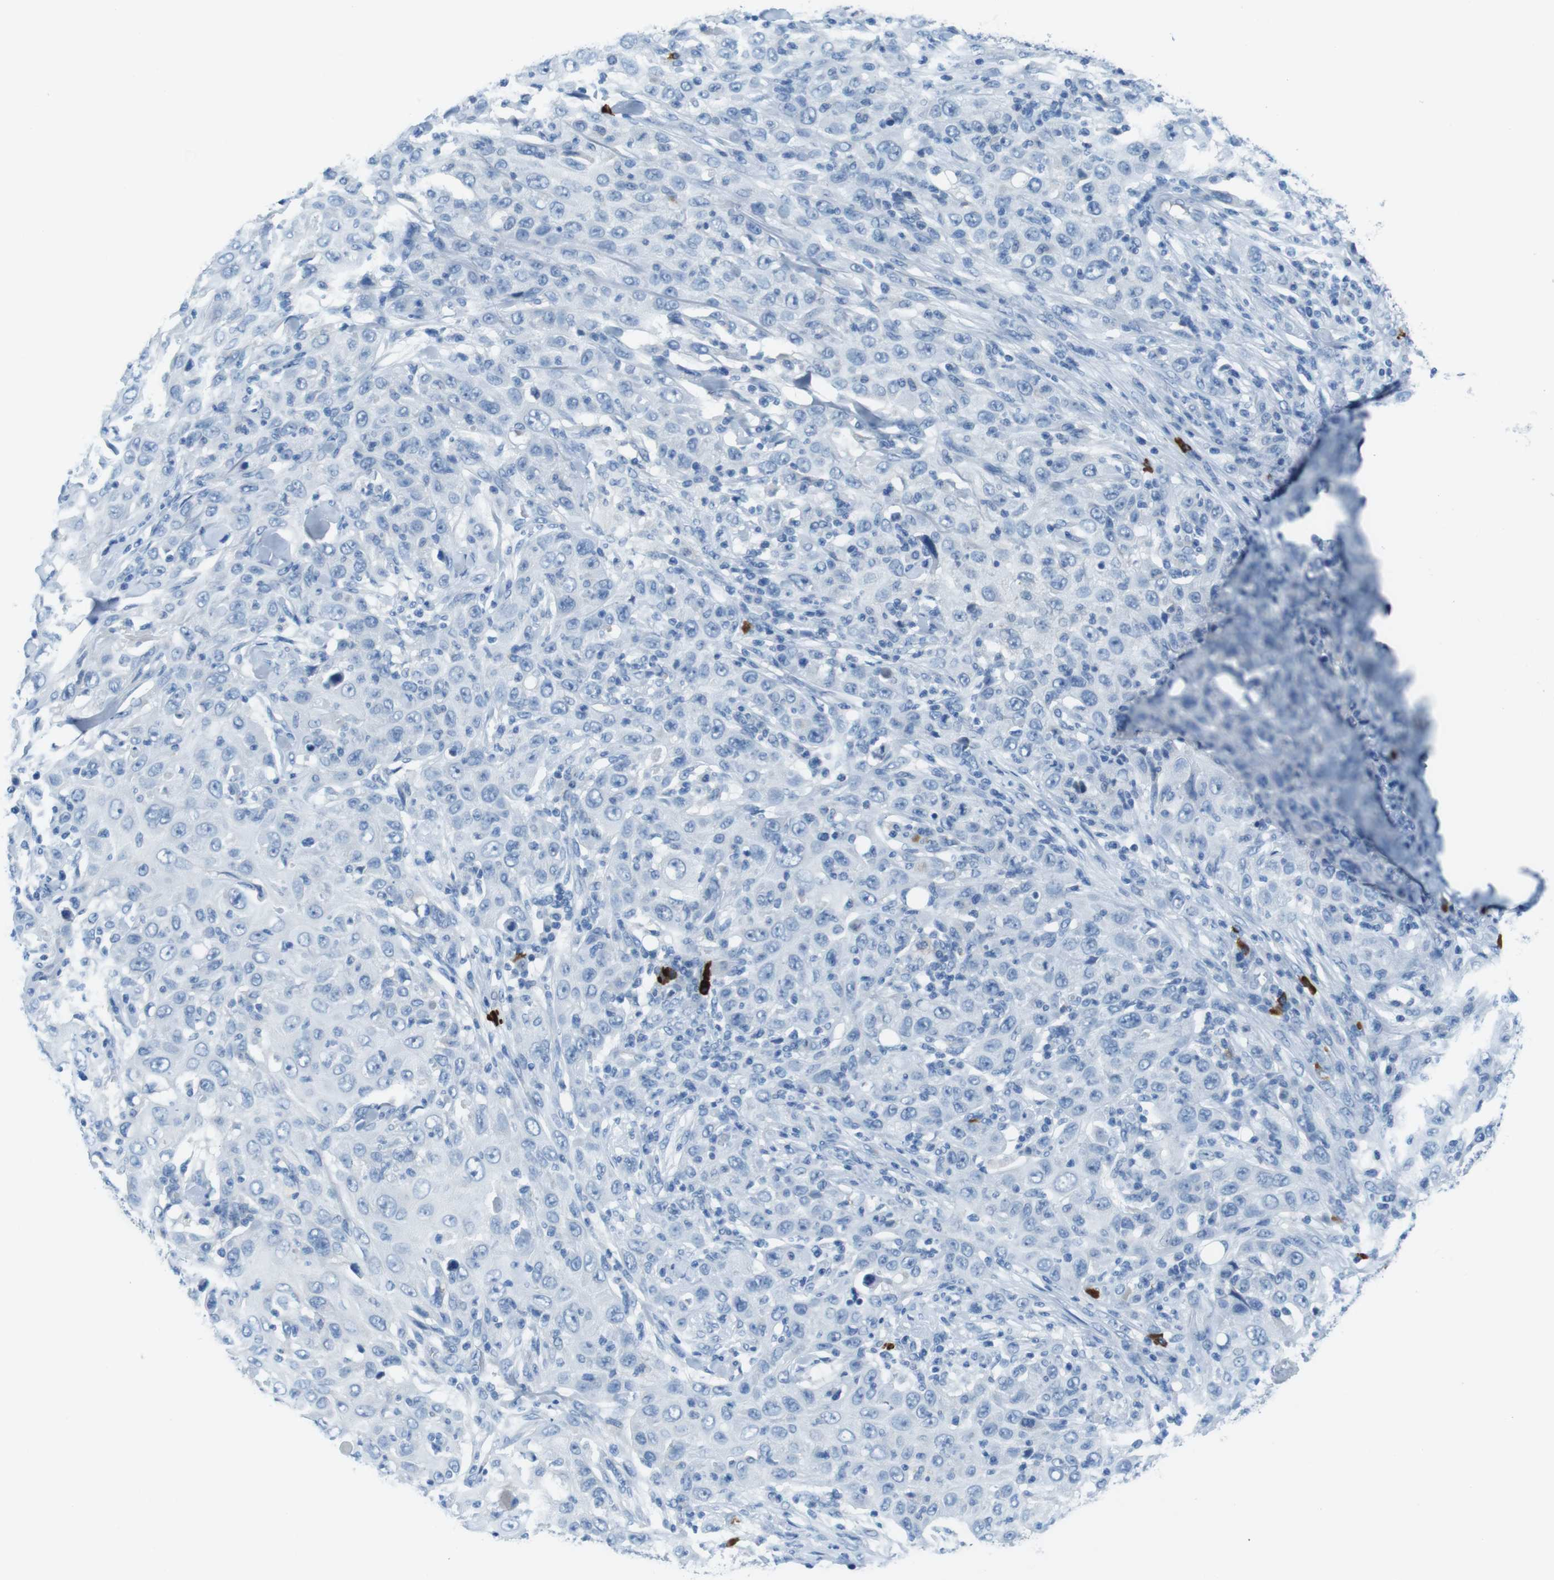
{"staining": {"intensity": "negative", "quantity": "none", "location": "none"}, "tissue": "skin cancer", "cell_type": "Tumor cells", "image_type": "cancer", "snomed": [{"axis": "morphology", "description": "Squamous cell carcinoma, NOS"}, {"axis": "topography", "description": "Skin"}], "caption": "IHC micrograph of skin cancer (squamous cell carcinoma) stained for a protein (brown), which demonstrates no expression in tumor cells.", "gene": "SLC35A3", "patient": {"sex": "female", "age": 88}}